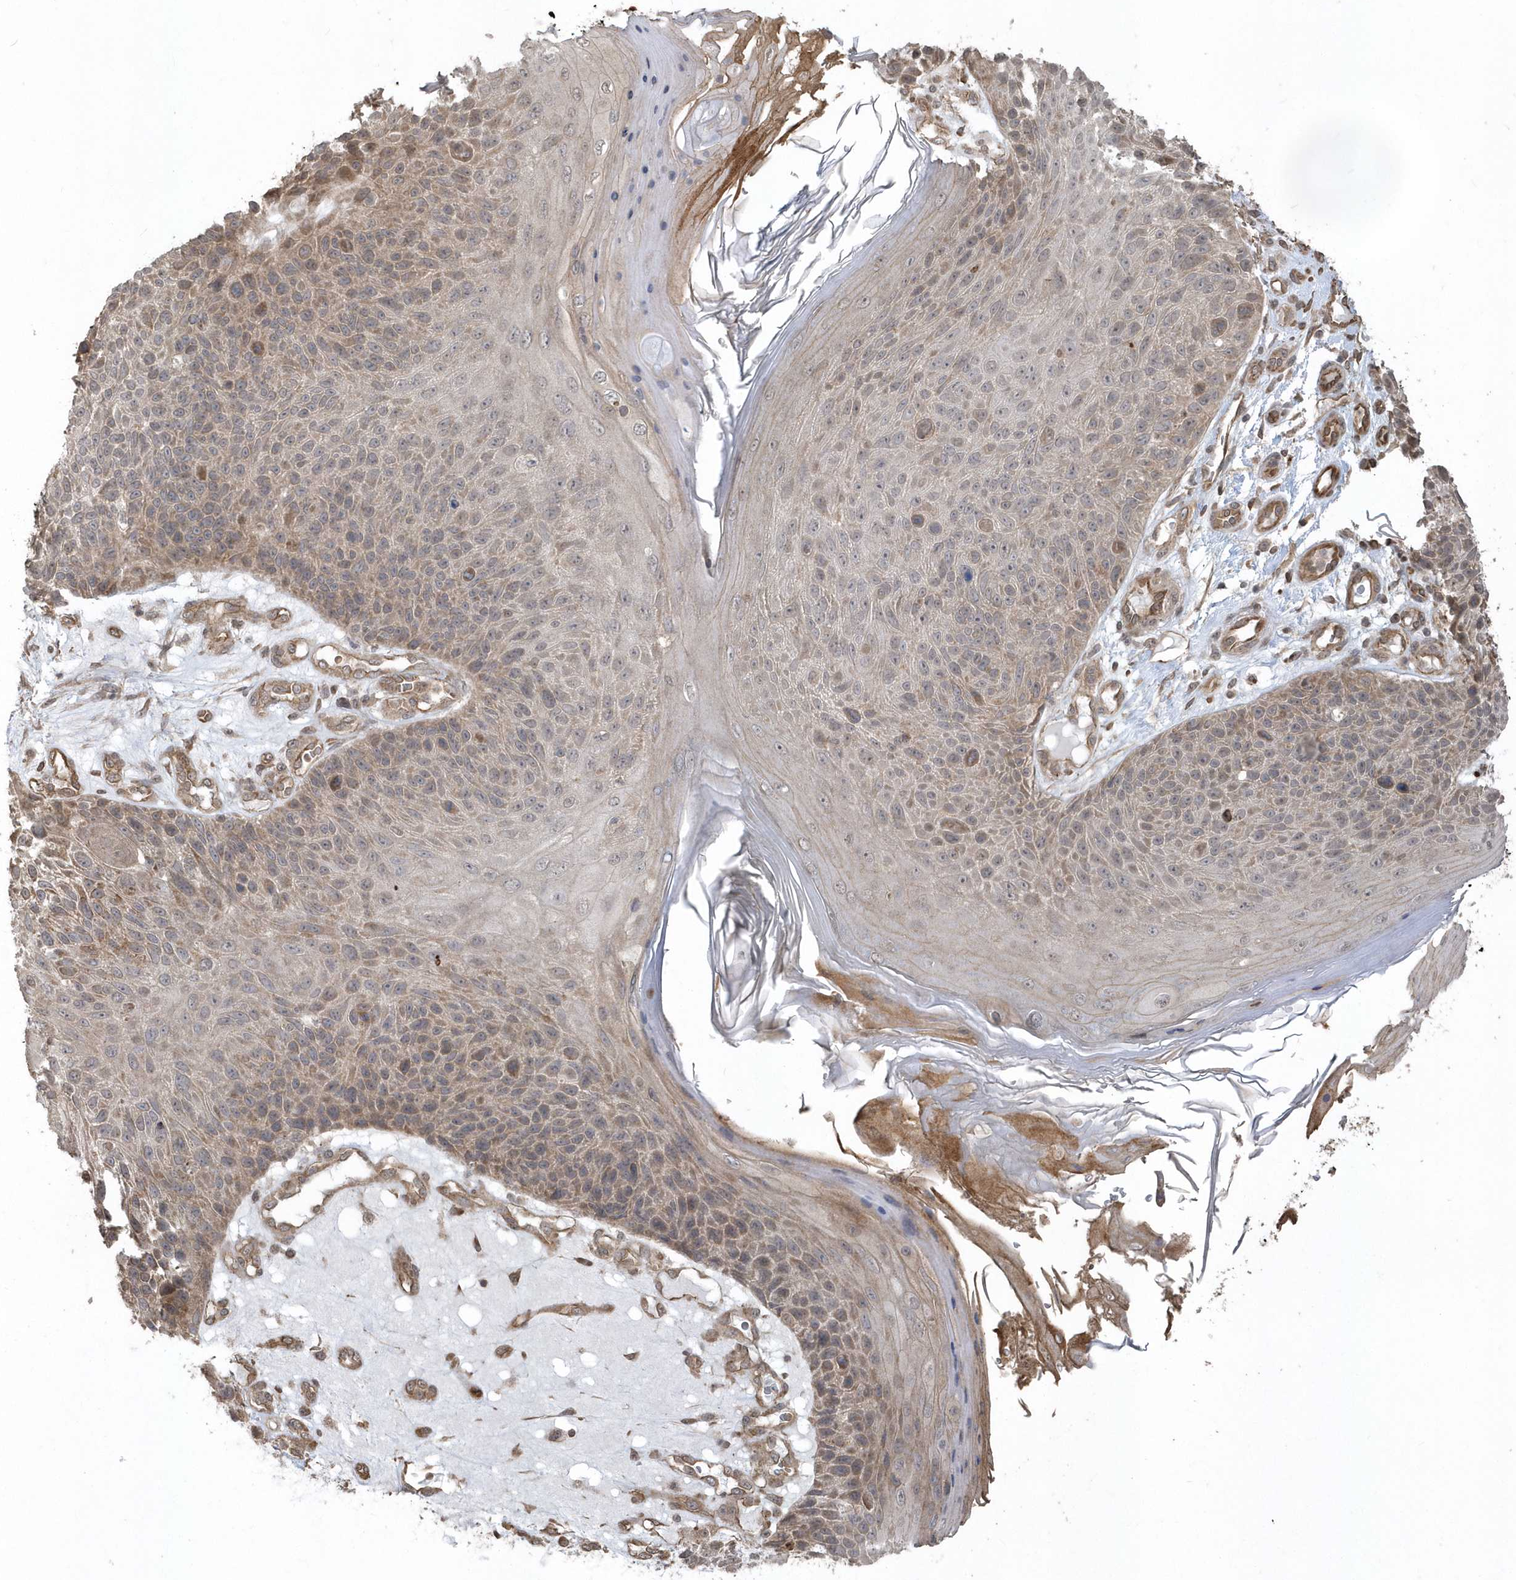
{"staining": {"intensity": "weak", "quantity": ">75%", "location": "cytoplasmic/membranous"}, "tissue": "skin cancer", "cell_type": "Tumor cells", "image_type": "cancer", "snomed": [{"axis": "morphology", "description": "Squamous cell carcinoma, NOS"}, {"axis": "topography", "description": "Skin"}], "caption": "Immunohistochemistry of human skin squamous cell carcinoma shows low levels of weak cytoplasmic/membranous staining in approximately >75% of tumor cells.", "gene": "HERPUD1", "patient": {"sex": "female", "age": 88}}